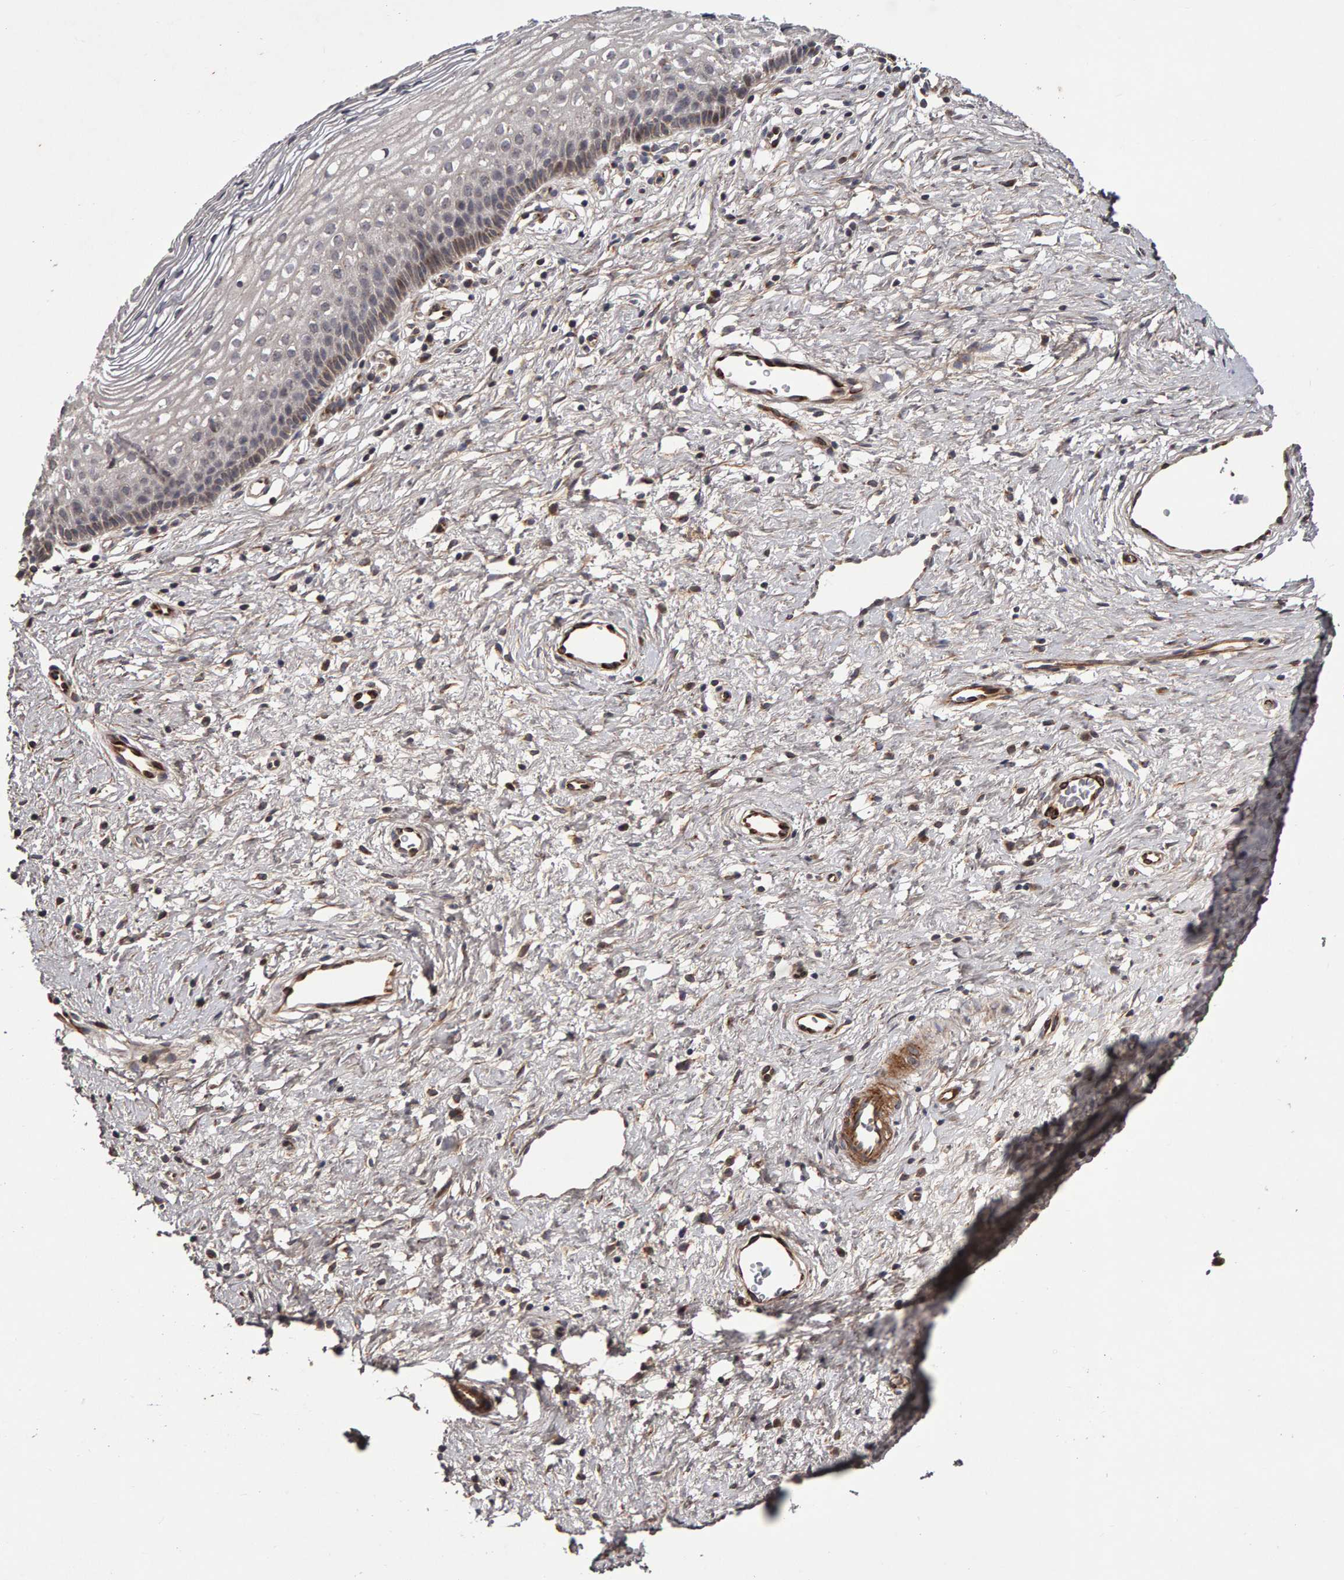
{"staining": {"intensity": "strong", "quantity": ">75%", "location": "cytoplasmic/membranous"}, "tissue": "cervix", "cell_type": "Glandular cells", "image_type": "normal", "snomed": [{"axis": "morphology", "description": "Normal tissue, NOS"}, {"axis": "topography", "description": "Cervix"}], "caption": "The photomicrograph displays immunohistochemical staining of benign cervix. There is strong cytoplasmic/membranous positivity is appreciated in approximately >75% of glandular cells.", "gene": "CANT1", "patient": {"sex": "female", "age": 27}}